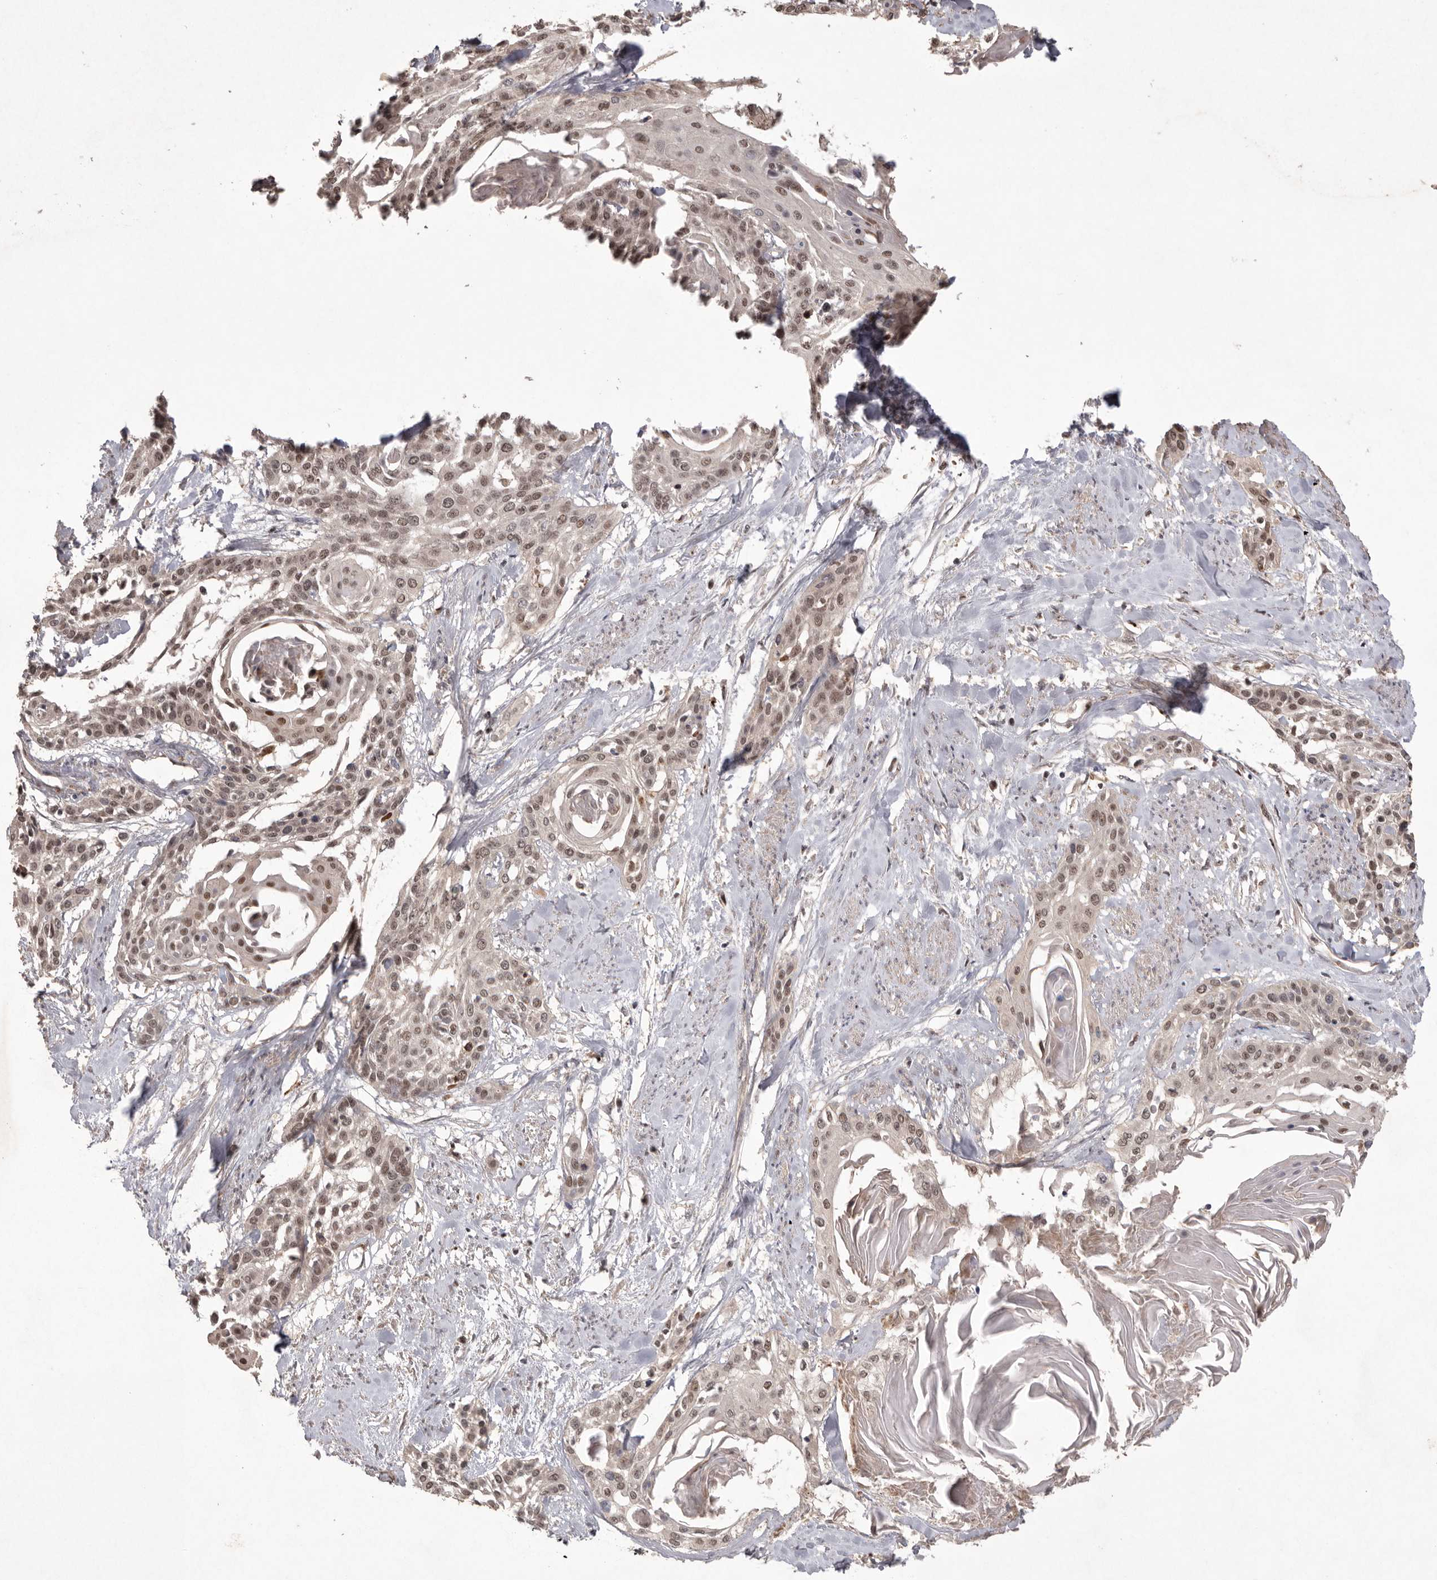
{"staining": {"intensity": "moderate", "quantity": ">75%", "location": "nuclear"}, "tissue": "cervical cancer", "cell_type": "Tumor cells", "image_type": "cancer", "snomed": [{"axis": "morphology", "description": "Squamous cell carcinoma, NOS"}, {"axis": "topography", "description": "Cervix"}], "caption": "Protein analysis of cervical cancer tissue demonstrates moderate nuclear expression in approximately >75% of tumor cells. The staining was performed using DAB (3,3'-diaminobenzidine) to visualize the protein expression in brown, while the nuclei were stained in blue with hematoxylin (Magnification: 20x).", "gene": "HUS1", "patient": {"sex": "female", "age": 57}}